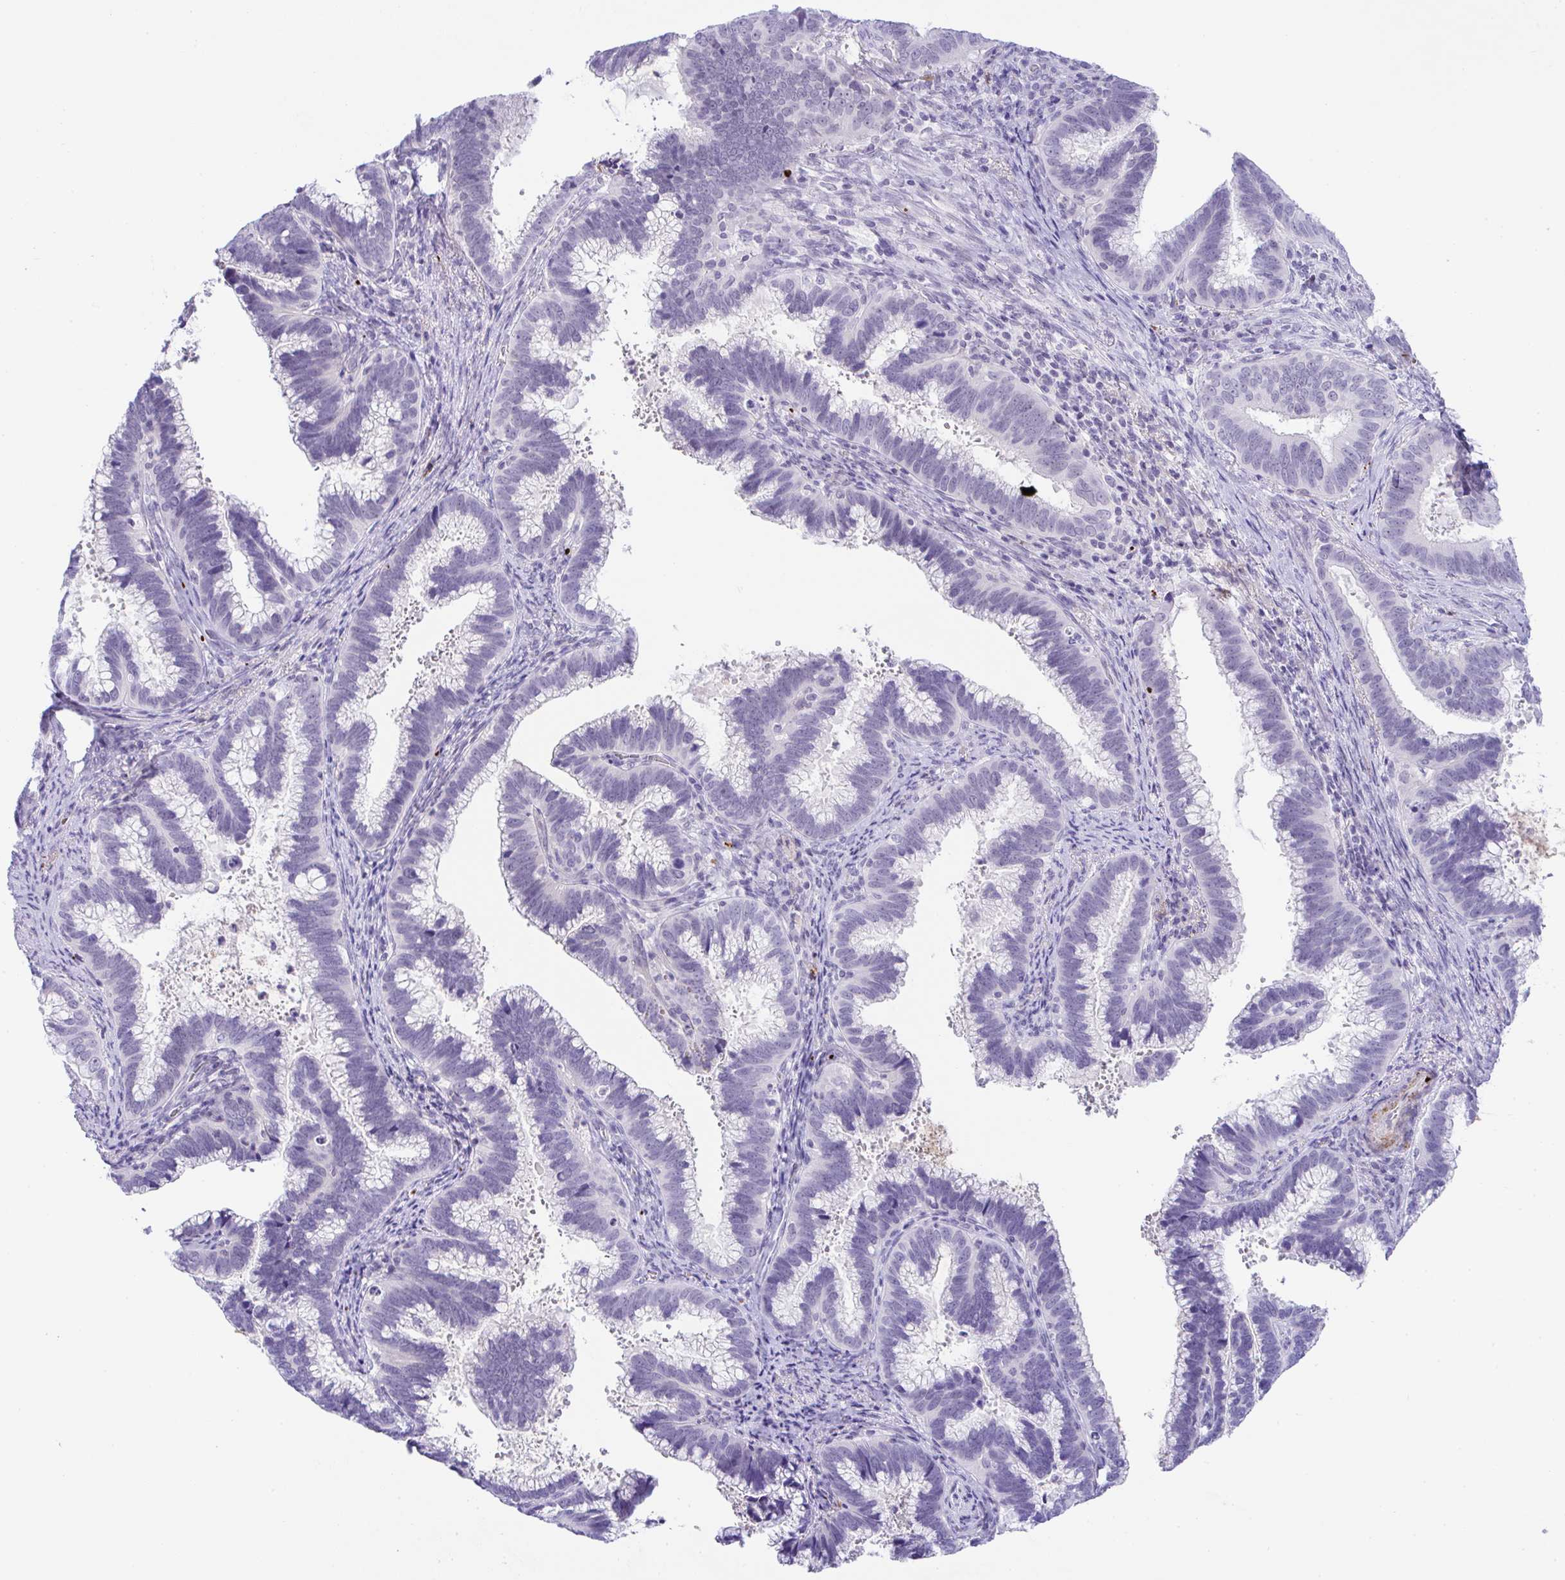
{"staining": {"intensity": "negative", "quantity": "none", "location": "none"}, "tissue": "cervical cancer", "cell_type": "Tumor cells", "image_type": "cancer", "snomed": [{"axis": "morphology", "description": "Adenocarcinoma, NOS"}, {"axis": "topography", "description": "Cervix"}], "caption": "The photomicrograph displays no significant staining in tumor cells of cervical cancer. Brightfield microscopy of immunohistochemistry (IHC) stained with DAB (3,3'-diaminobenzidine) (brown) and hematoxylin (blue), captured at high magnification.", "gene": "KMT2E", "patient": {"sex": "female", "age": 56}}